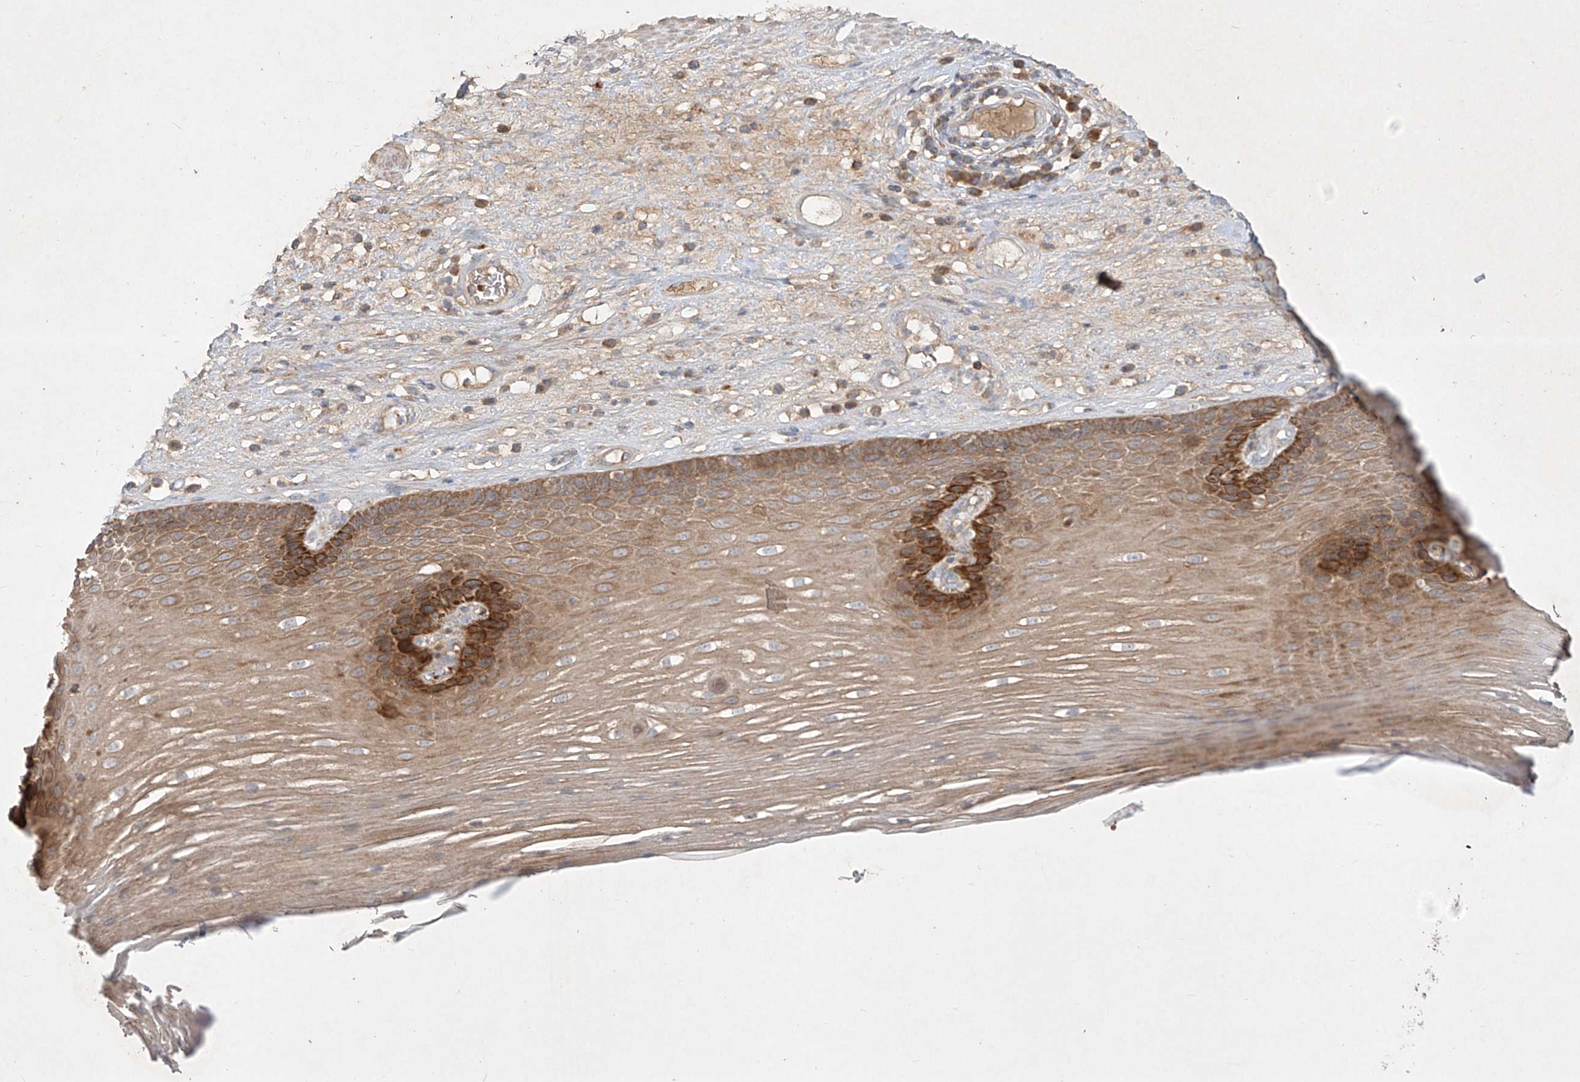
{"staining": {"intensity": "strong", "quantity": "<25%", "location": "cytoplasmic/membranous"}, "tissue": "esophagus", "cell_type": "Squamous epithelial cells", "image_type": "normal", "snomed": [{"axis": "morphology", "description": "Normal tissue, NOS"}, {"axis": "topography", "description": "Esophagus"}], "caption": "Approximately <25% of squamous epithelial cells in benign human esophagus demonstrate strong cytoplasmic/membranous protein positivity as visualized by brown immunohistochemical staining.", "gene": "KPNA7", "patient": {"sex": "male", "age": 62}}